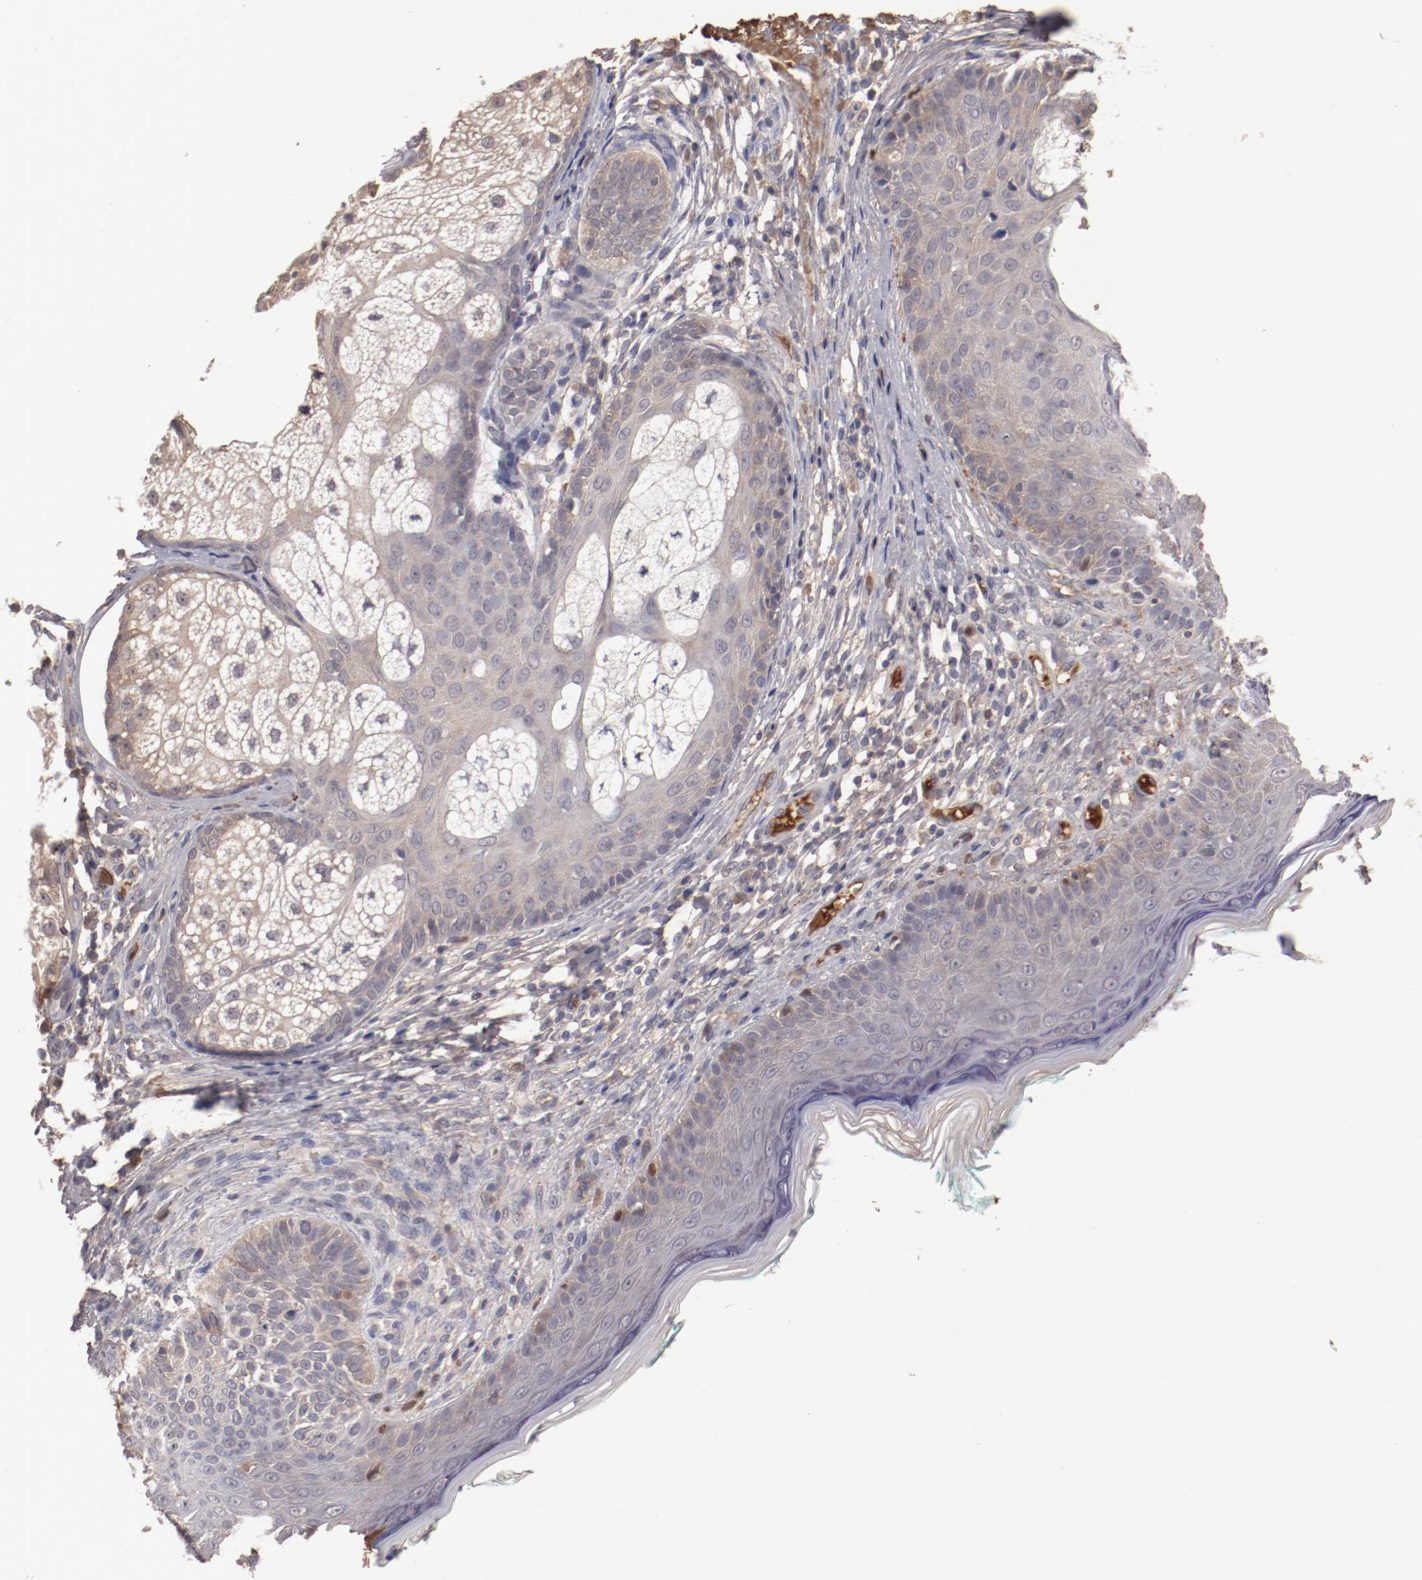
{"staining": {"intensity": "weak", "quantity": "<25%", "location": "cytoplasmic/membranous"}, "tissue": "skin cancer", "cell_type": "Tumor cells", "image_type": "cancer", "snomed": [{"axis": "morphology", "description": "Normal tissue, NOS"}, {"axis": "morphology", "description": "Basal cell carcinoma"}, {"axis": "topography", "description": "Skin"}], "caption": "Tumor cells show no significant staining in basal cell carcinoma (skin).", "gene": "CP", "patient": {"sex": "male", "age": 76}}